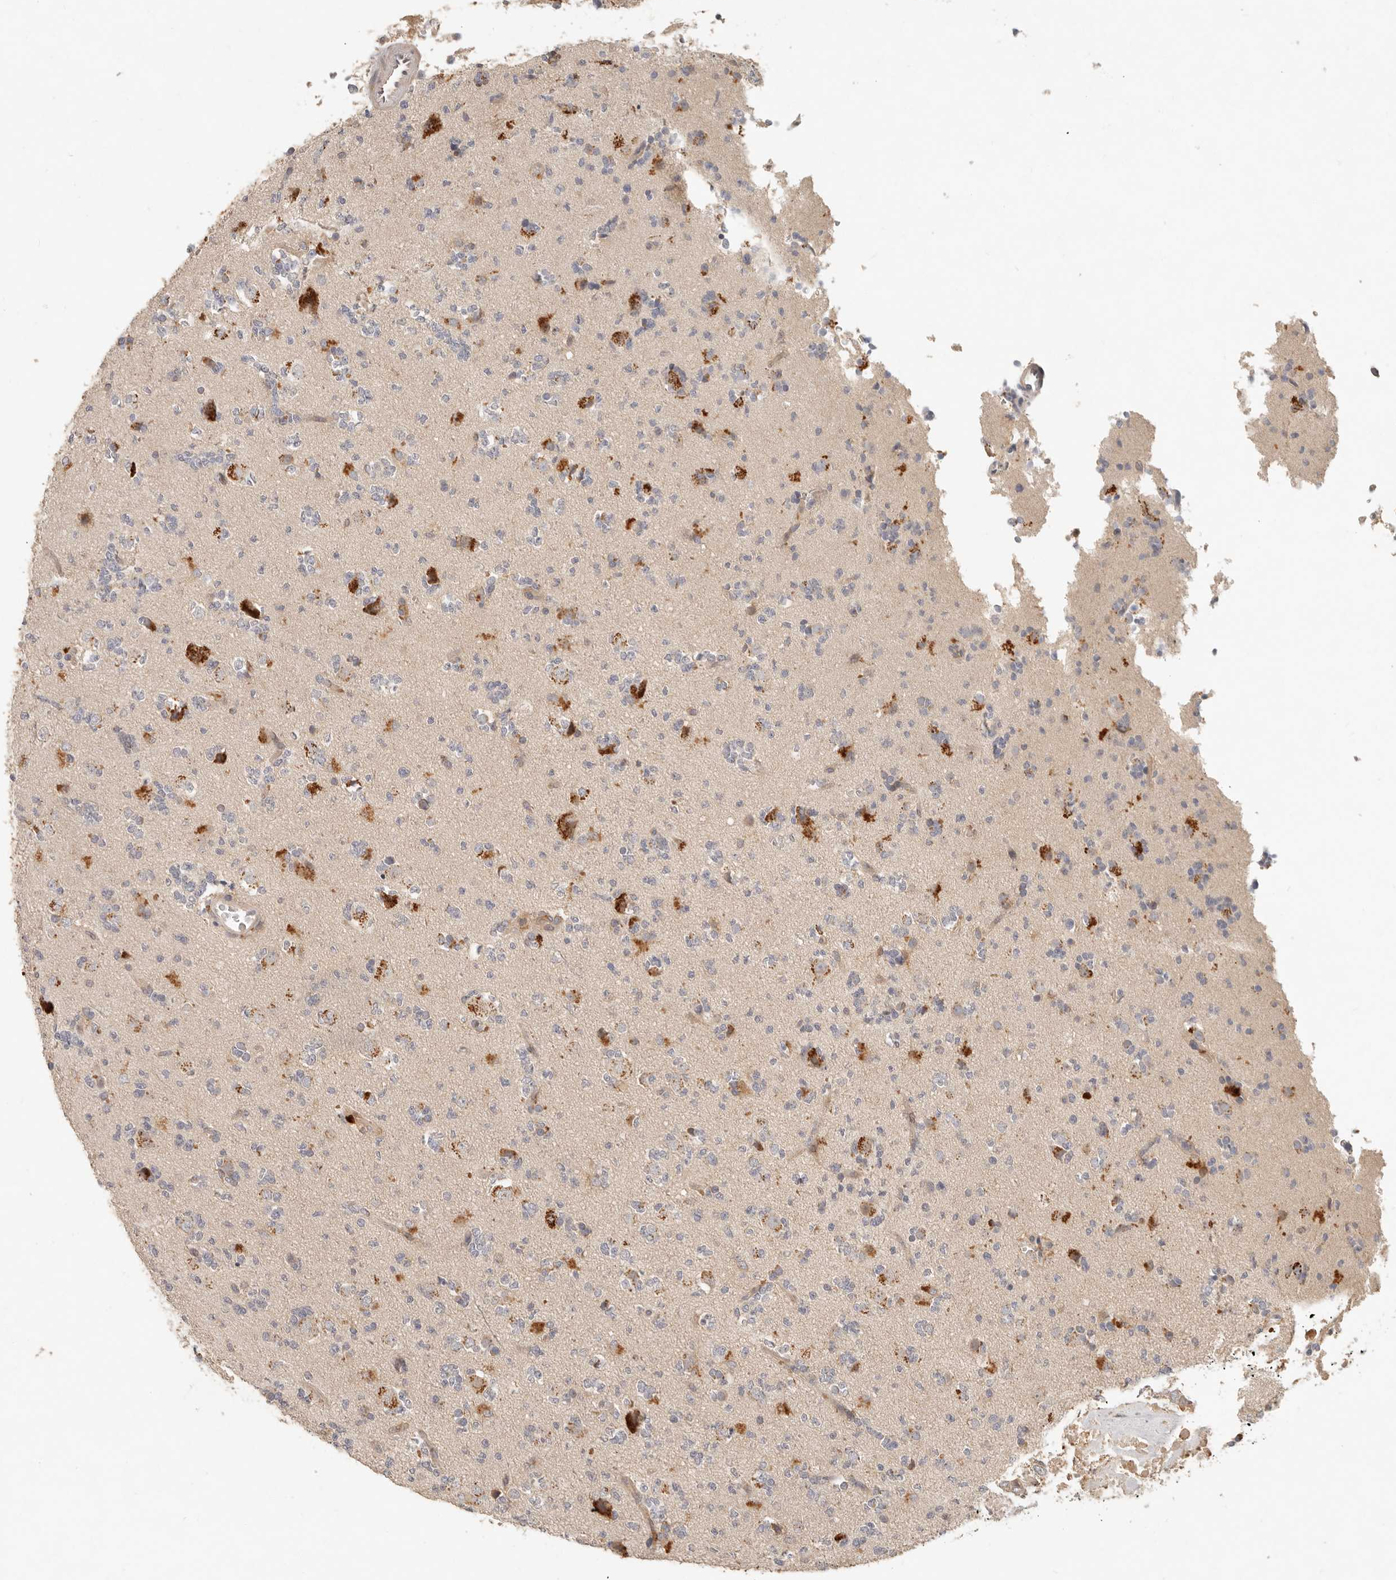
{"staining": {"intensity": "negative", "quantity": "none", "location": "none"}, "tissue": "glioma", "cell_type": "Tumor cells", "image_type": "cancer", "snomed": [{"axis": "morphology", "description": "Glioma, malignant, High grade"}, {"axis": "topography", "description": "Brain"}], "caption": "The immunohistochemistry photomicrograph has no significant positivity in tumor cells of high-grade glioma (malignant) tissue. (DAB immunohistochemistry (IHC) with hematoxylin counter stain).", "gene": "ARHGEF10L", "patient": {"sex": "female", "age": 62}}